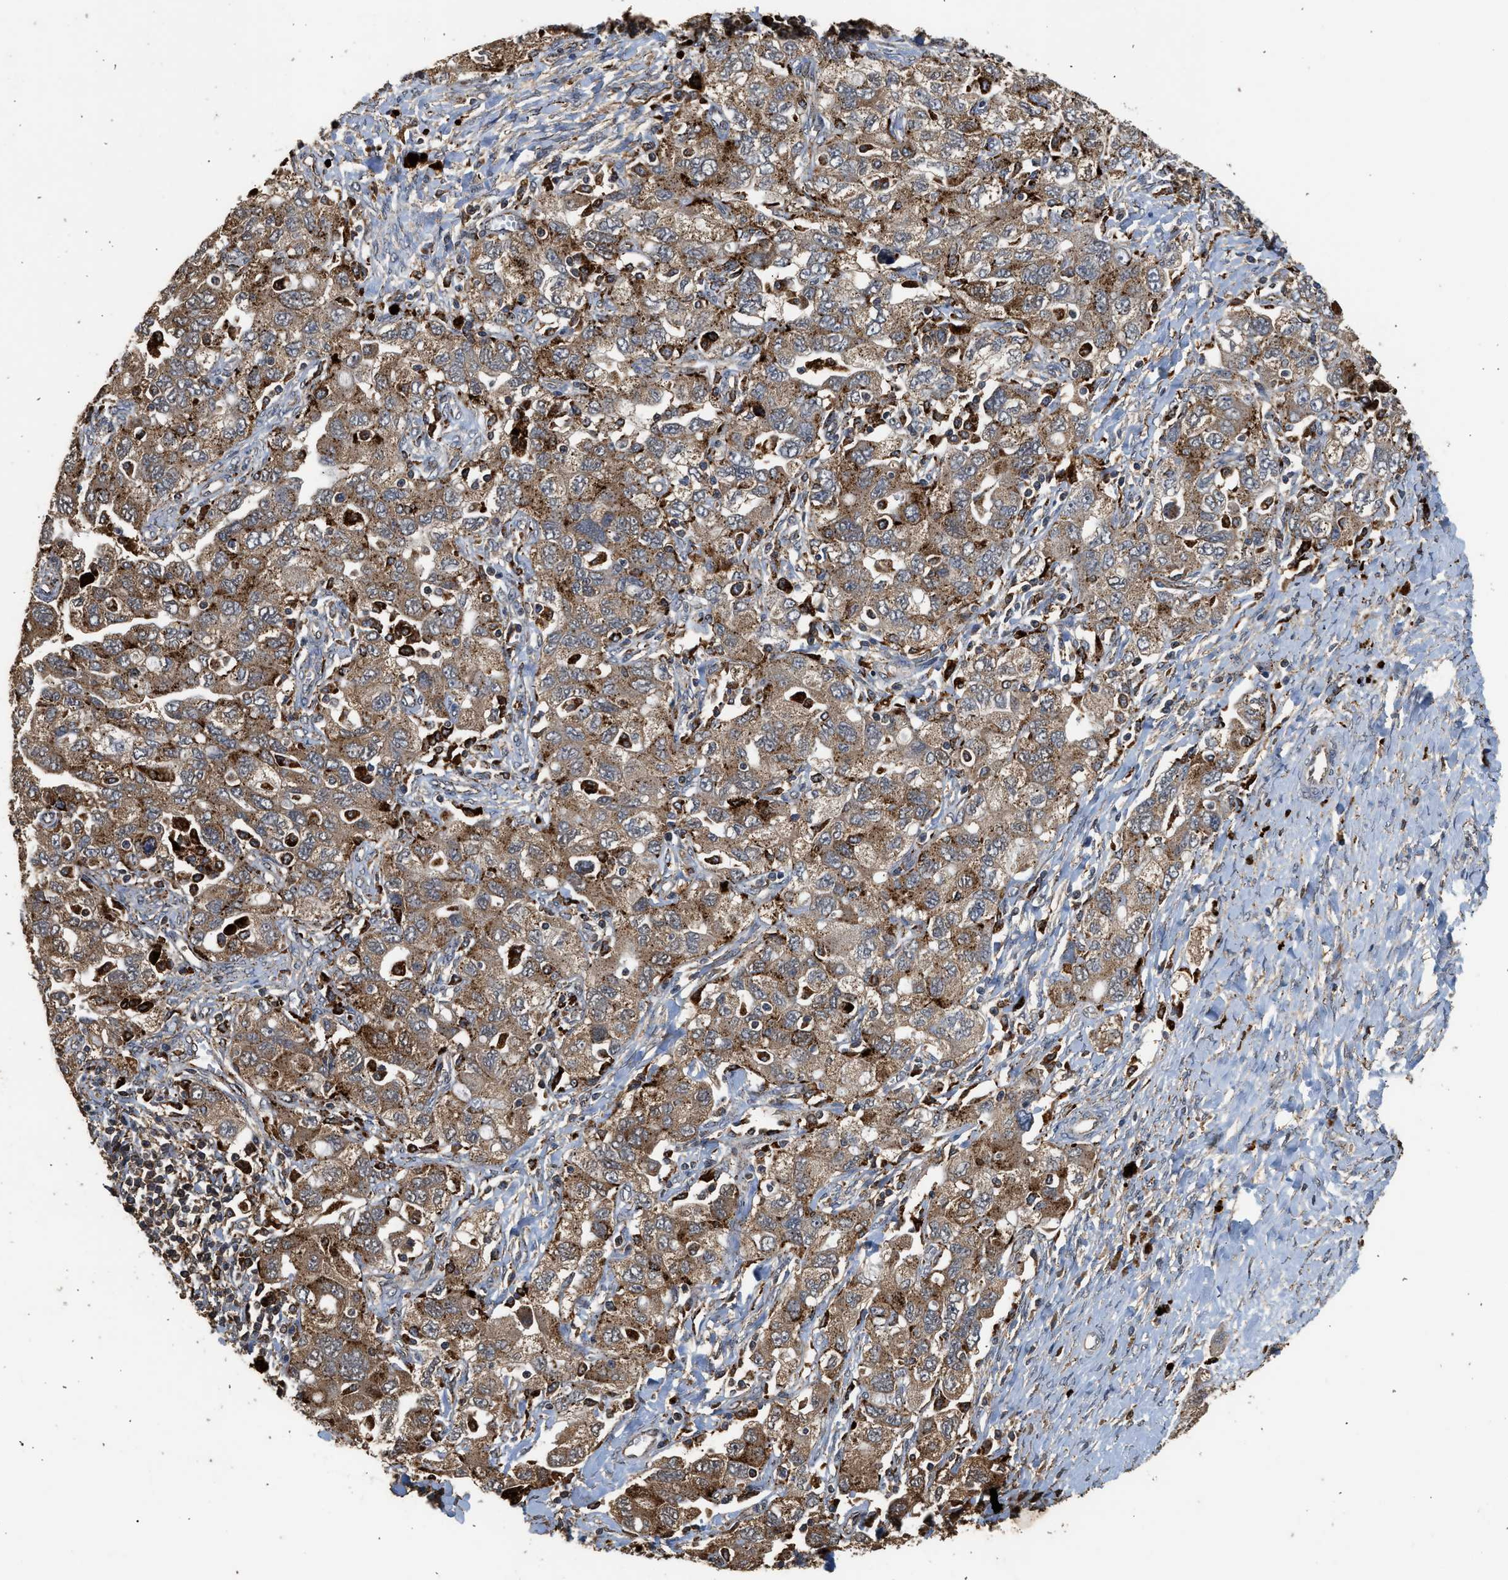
{"staining": {"intensity": "moderate", "quantity": ">75%", "location": "cytoplasmic/membranous"}, "tissue": "ovarian cancer", "cell_type": "Tumor cells", "image_type": "cancer", "snomed": [{"axis": "morphology", "description": "Carcinoma, NOS"}, {"axis": "morphology", "description": "Cystadenocarcinoma, serous, NOS"}, {"axis": "topography", "description": "Ovary"}], "caption": "Immunohistochemistry of ovarian cancer (carcinoma) shows medium levels of moderate cytoplasmic/membranous staining in about >75% of tumor cells. (Stains: DAB (3,3'-diaminobenzidine) in brown, nuclei in blue, Microscopy: brightfield microscopy at high magnification).", "gene": "CTSV", "patient": {"sex": "female", "age": 69}}